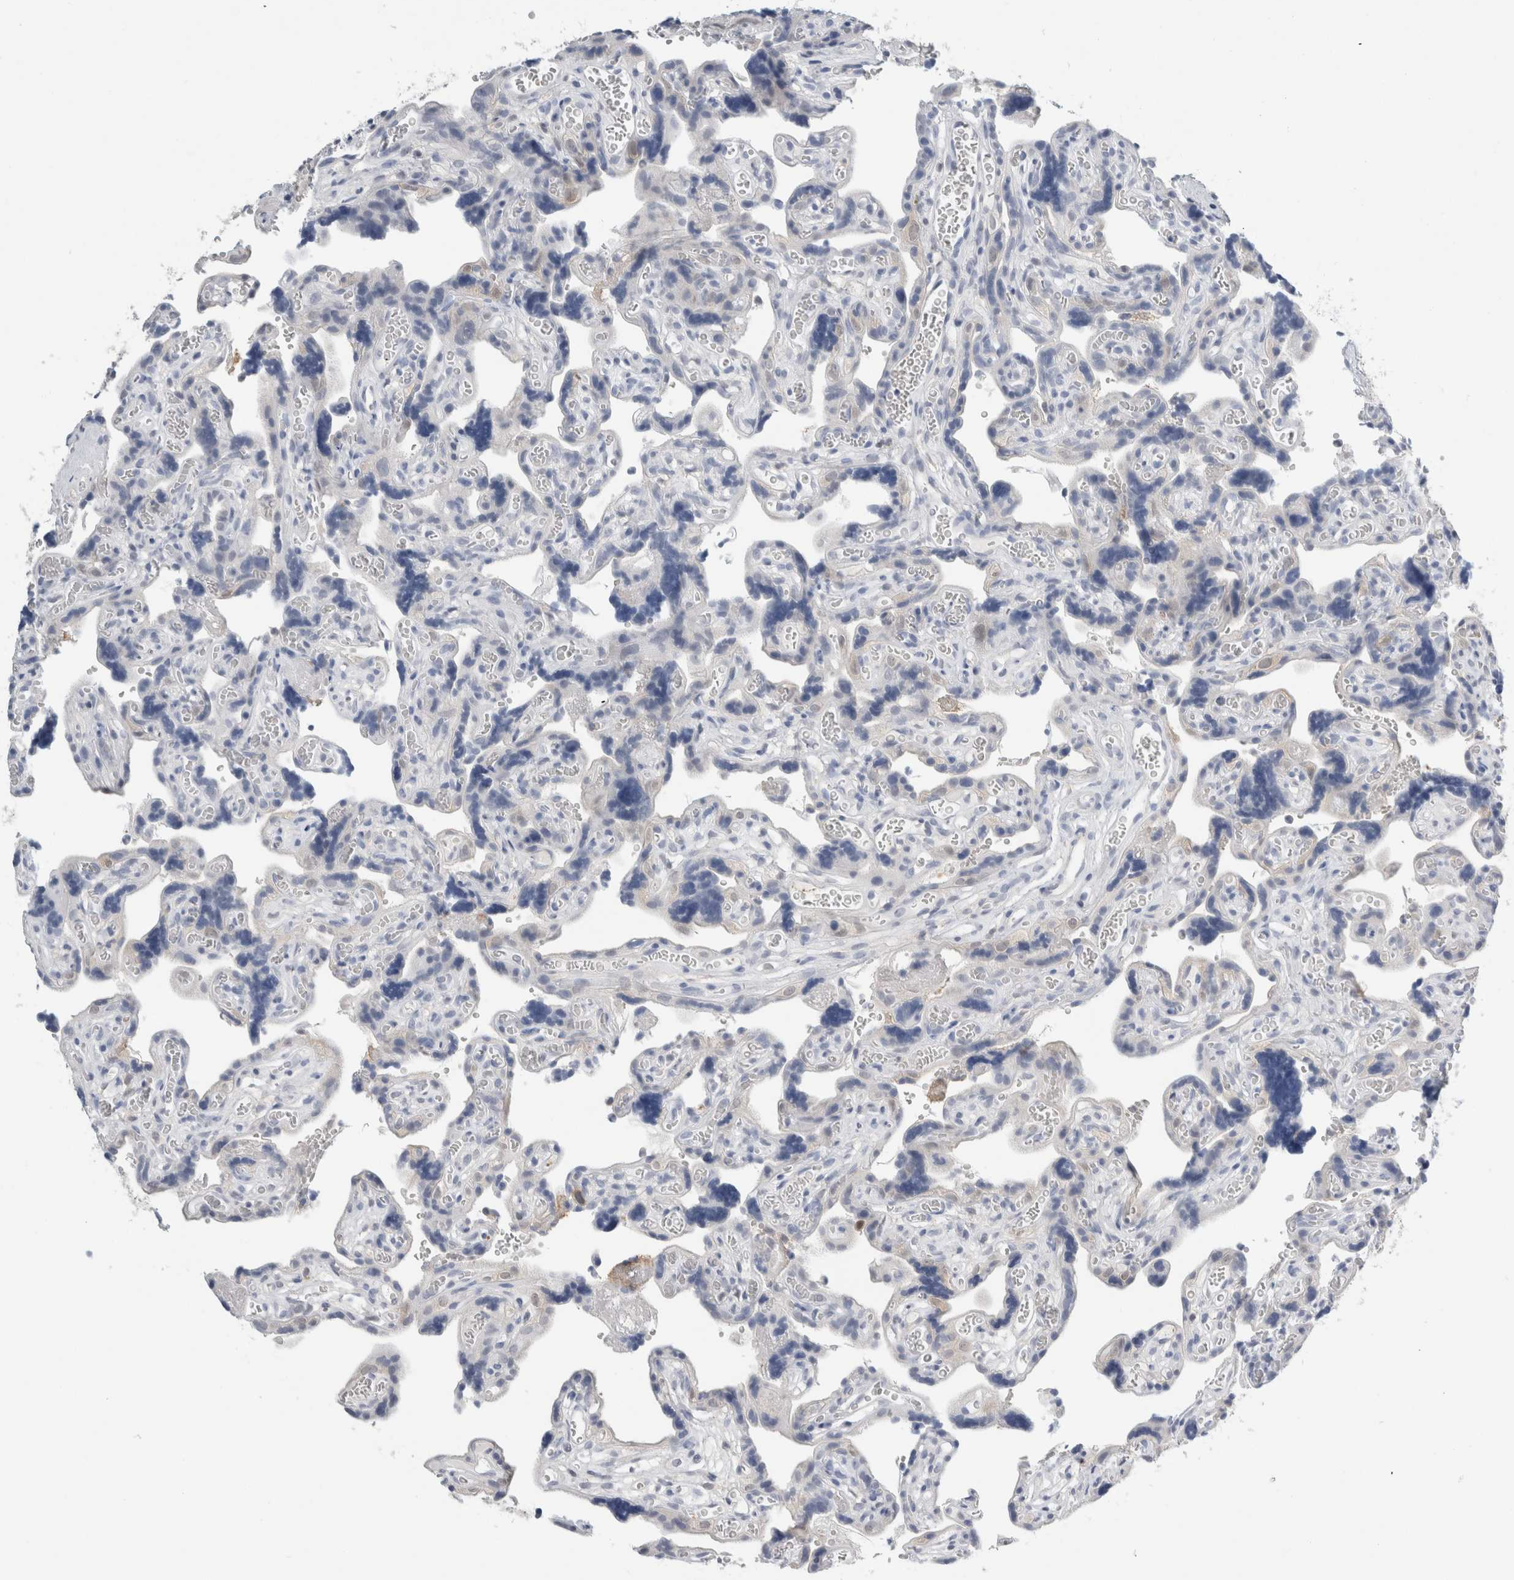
{"staining": {"intensity": "negative", "quantity": "none", "location": "none"}, "tissue": "placenta", "cell_type": "Decidual cells", "image_type": "normal", "snomed": [{"axis": "morphology", "description": "Normal tissue, NOS"}, {"axis": "topography", "description": "Placenta"}], "caption": "The IHC micrograph has no significant staining in decidual cells of placenta. The staining is performed using DAB brown chromogen with nuclei counter-stained in using hematoxylin.", "gene": "CASP6", "patient": {"sex": "female", "age": 30}}